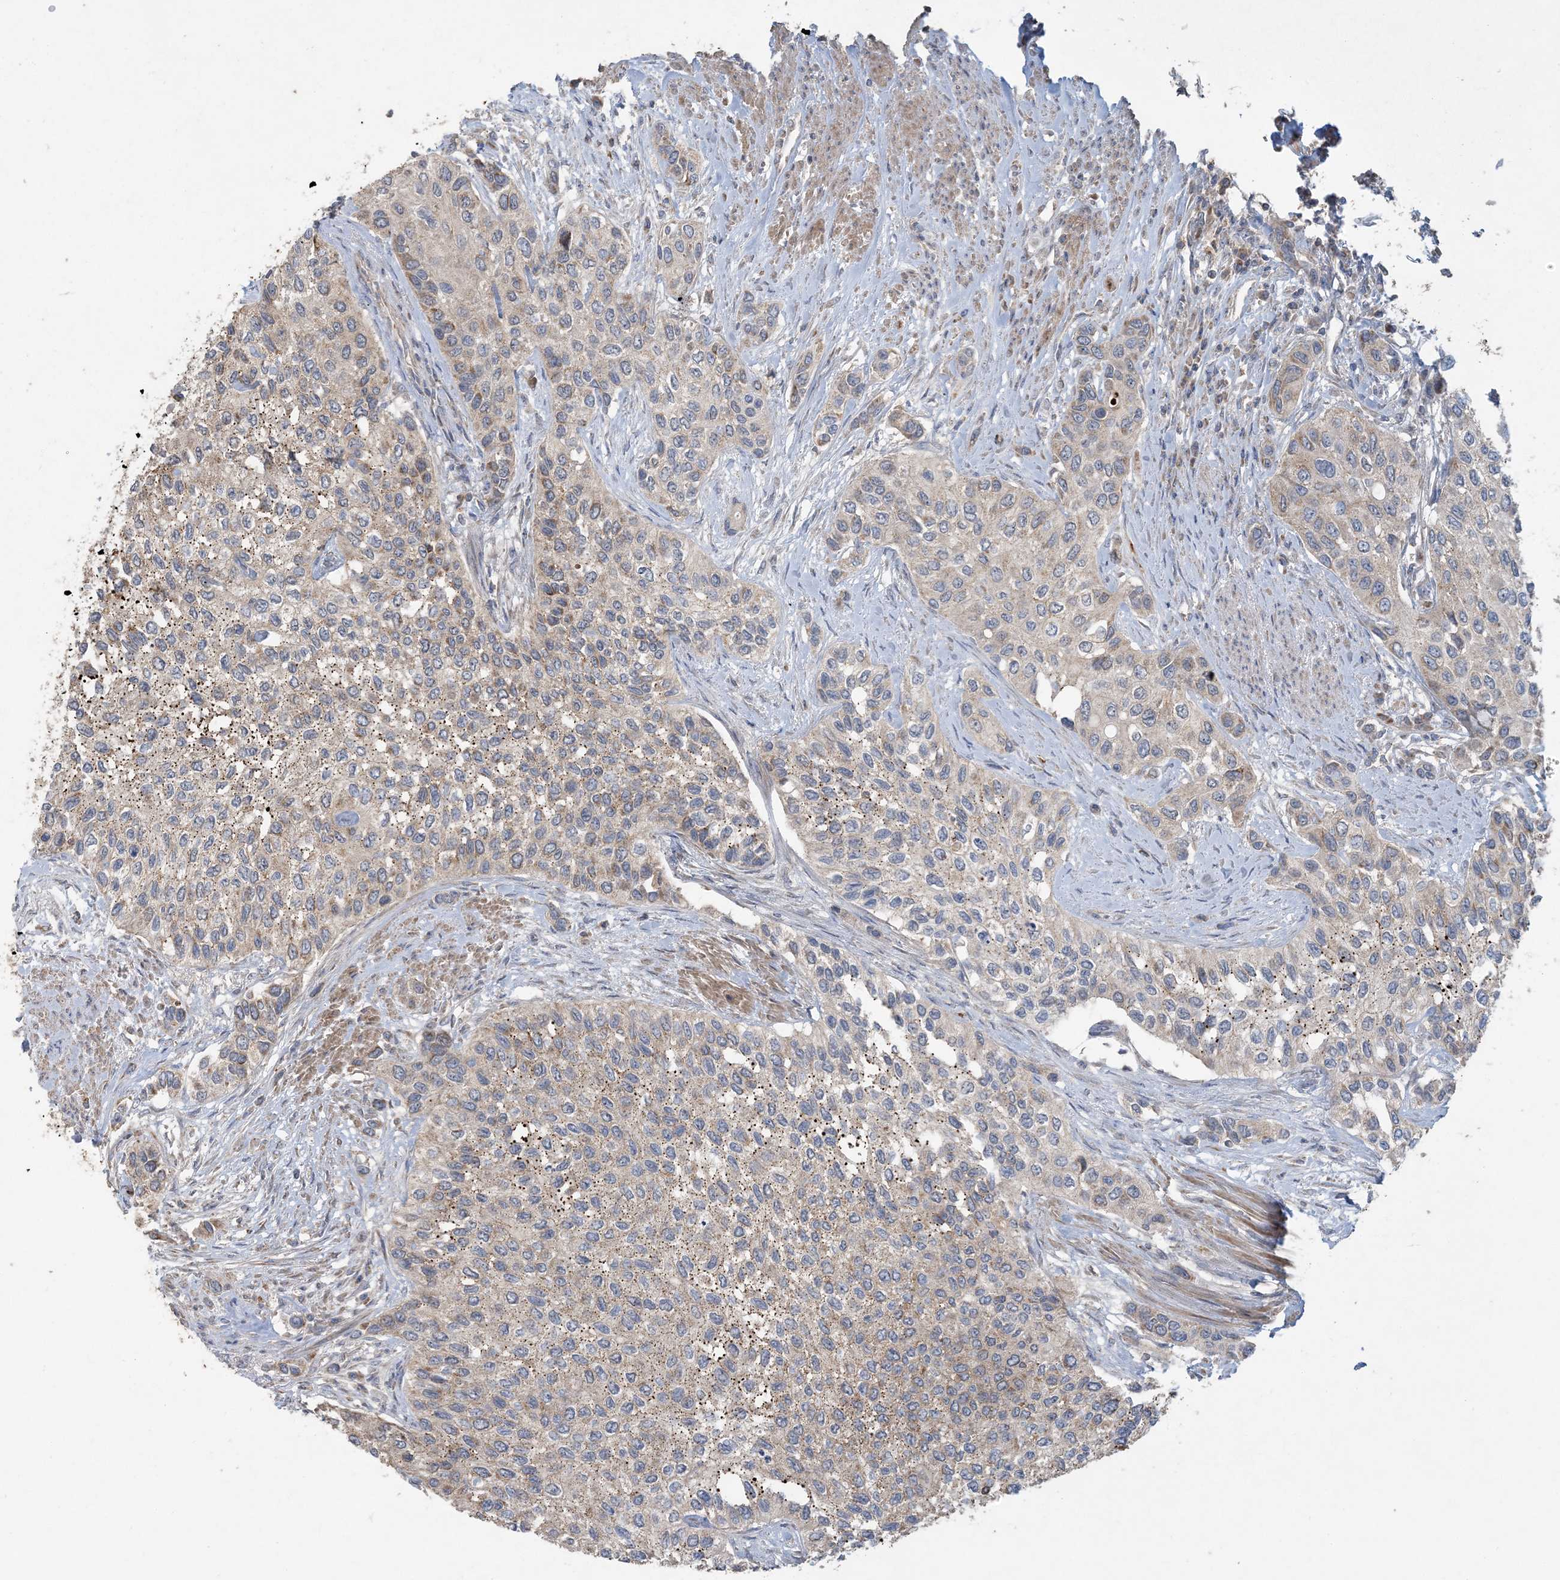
{"staining": {"intensity": "weak", "quantity": "25%-75%", "location": "cytoplasmic/membranous"}, "tissue": "urothelial cancer", "cell_type": "Tumor cells", "image_type": "cancer", "snomed": [{"axis": "morphology", "description": "Normal tissue, NOS"}, {"axis": "morphology", "description": "Urothelial carcinoma, High grade"}, {"axis": "topography", "description": "Vascular tissue"}, {"axis": "topography", "description": "Urinary bladder"}], "caption": "Brown immunohistochemical staining in urothelial cancer reveals weak cytoplasmic/membranous positivity in about 25%-75% of tumor cells. (DAB = brown stain, brightfield microscopy at high magnification).", "gene": "ECHDC1", "patient": {"sex": "female", "age": 56}}